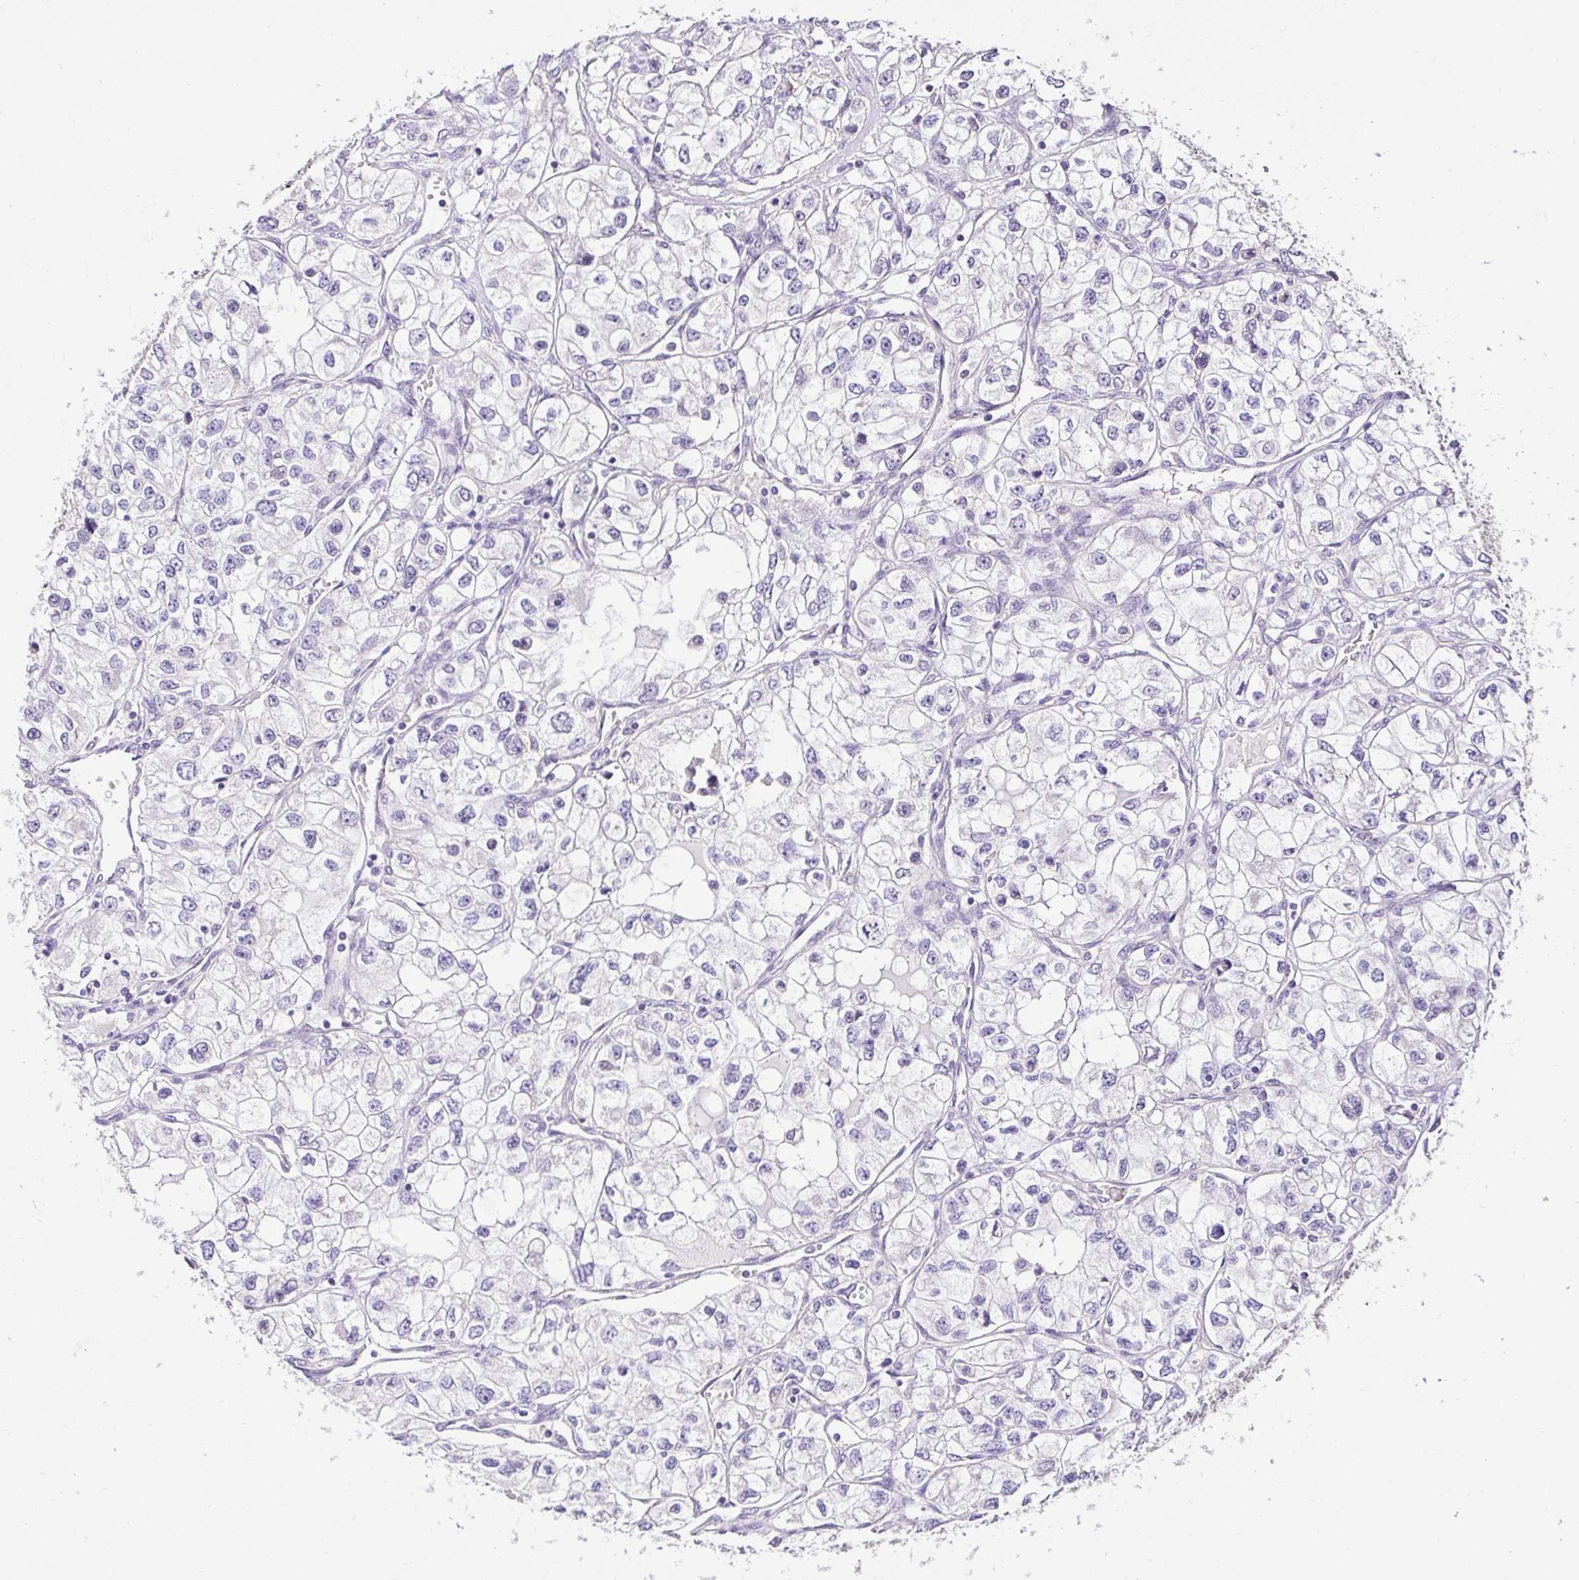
{"staining": {"intensity": "negative", "quantity": "none", "location": "none"}, "tissue": "renal cancer", "cell_type": "Tumor cells", "image_type": "cancer", "snomed": [{"axis": "morphology", "description": "Adenocarcinoma, NOS"}, {"axis": "topography", "description": "Kidney"}], "caption": "An image of human renal cancer (adenocarcinoma) is negative for staining in tumor cells.", "gene": "KIAA1210", "patient": {"sex": "female", "age": 59}}